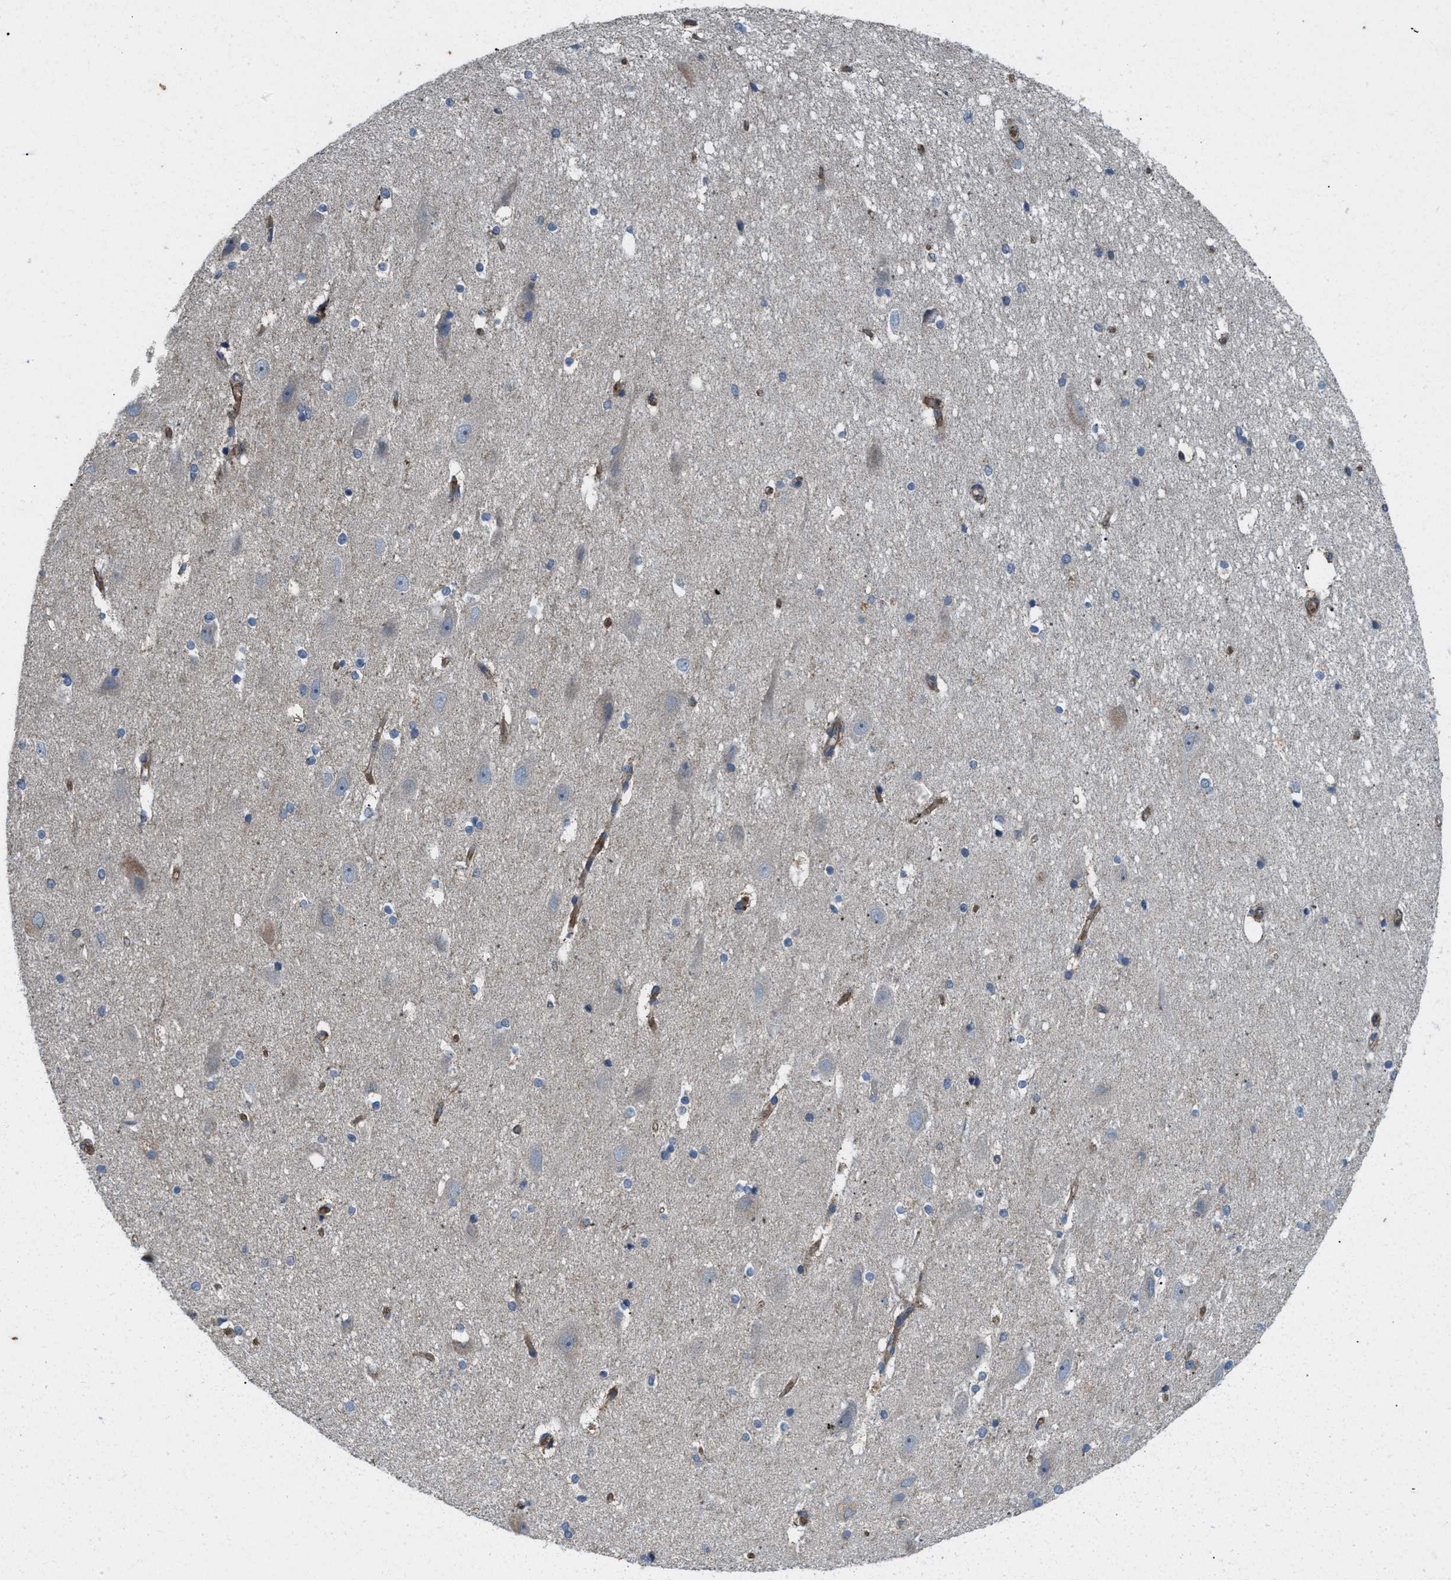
{"staining": {"intensity": "negative", "quantity": "none", "location": "none"}, "tissue": "hippocampus", "cell_type": "Glial cells", "image_type": "normal", "snomed": [{"axis": "morphology", "description": "Normal tissue, NOS"}, {"axis": "topography", "description": "Hippocampus"}], "caption": "Glial cells show no significant expression in benign hippocampus.", "gene": "ERC1", "patient": {"sex": "female", "age": 19}}